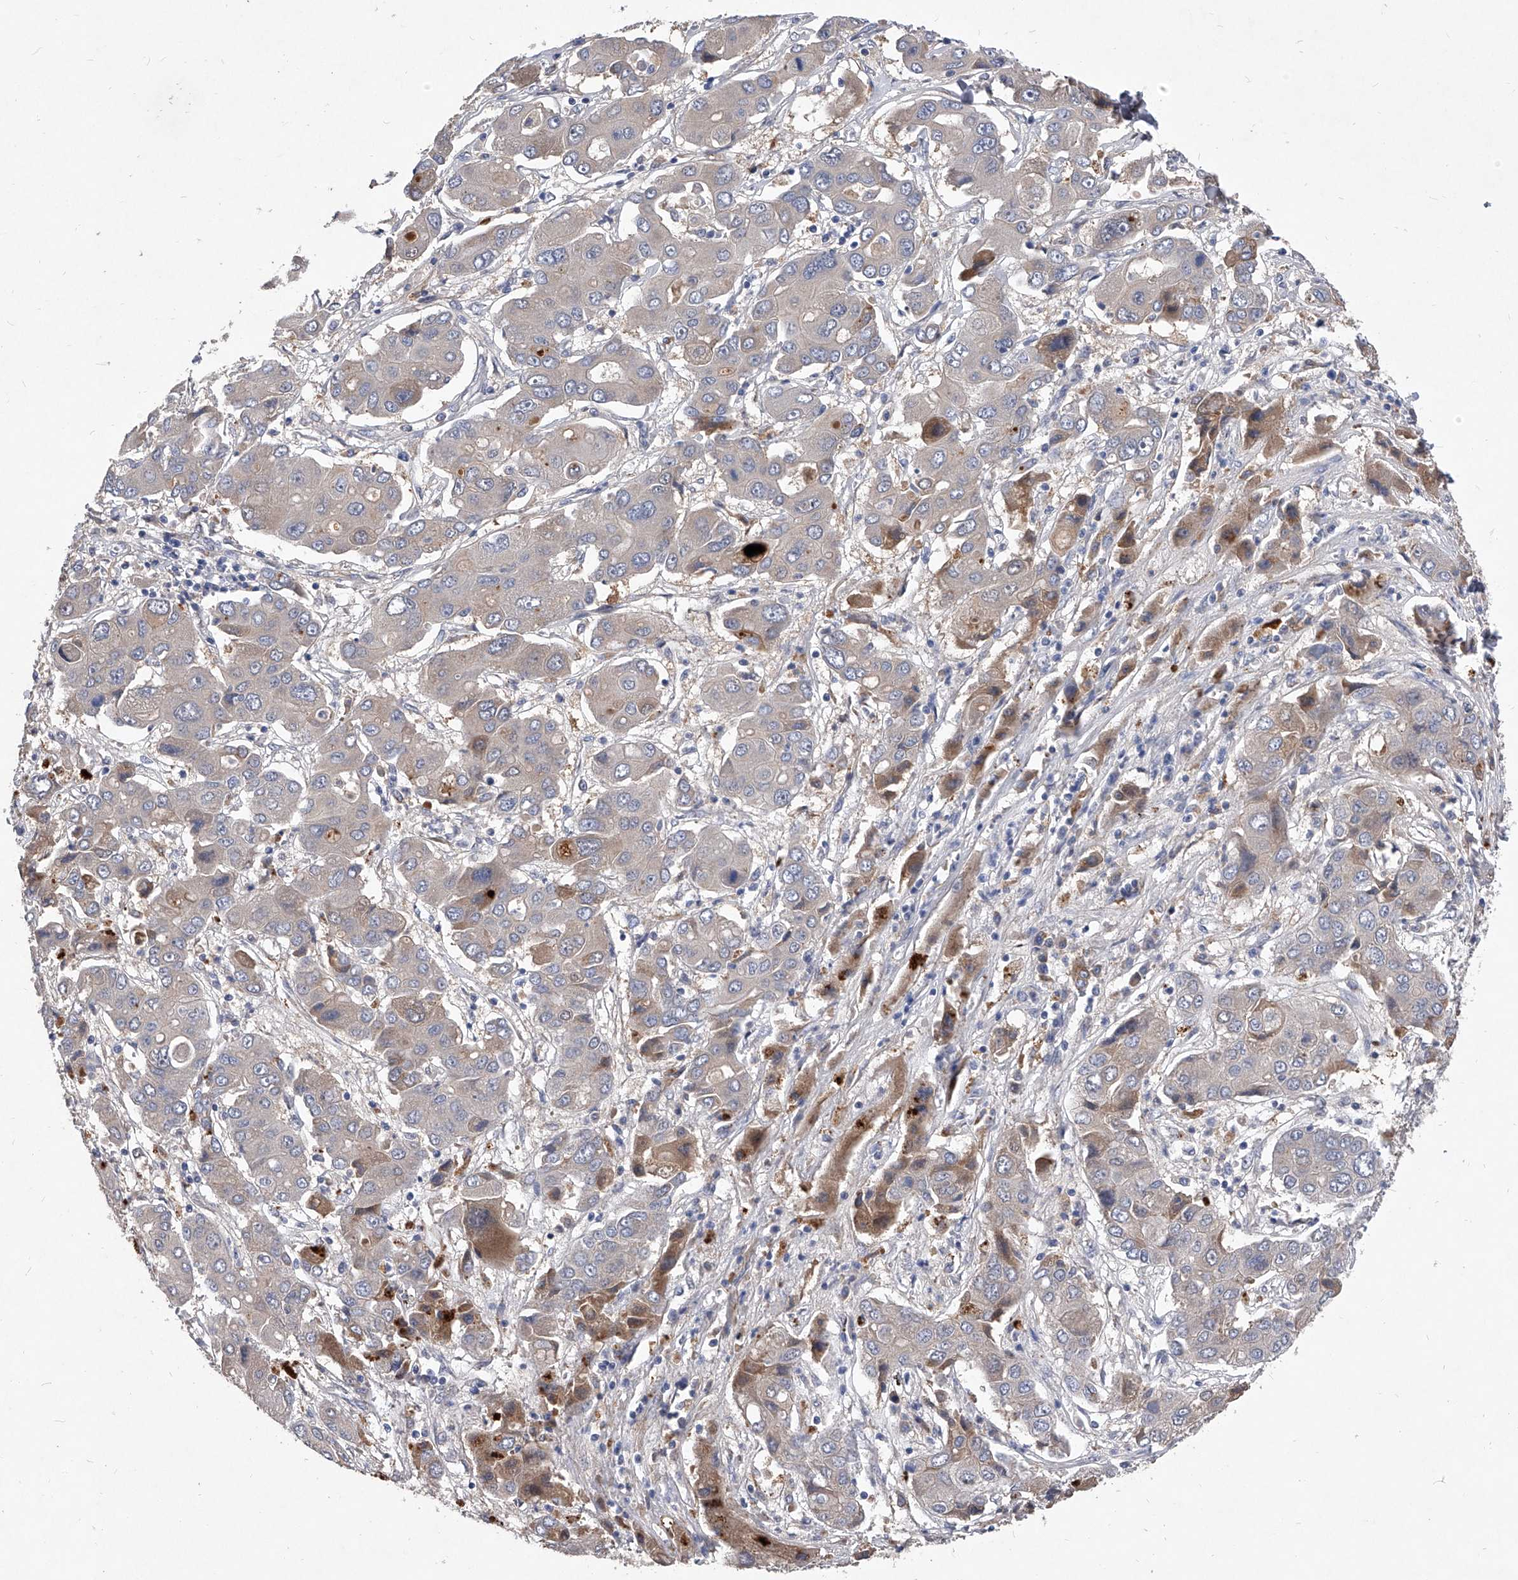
{"staining": {"intensity": "negative", "quantity": "none", "location": "none"}, "tissue": "liver cancer", "cell_type": "Tumor cells", "image_type": "cancer", "snomed": [{"axis": "morphology", "description": "Cholangiocarcinoma"}, {"axis": "topography", "description": "Liver"}], "caption": "A high-resolution photomicrograph shows immunohistochemistry staining of liver cancer, which exhibits no significant positivity in tumor cells.", "gene": "C5", "patient": {"sex": "male", "age": 67}}